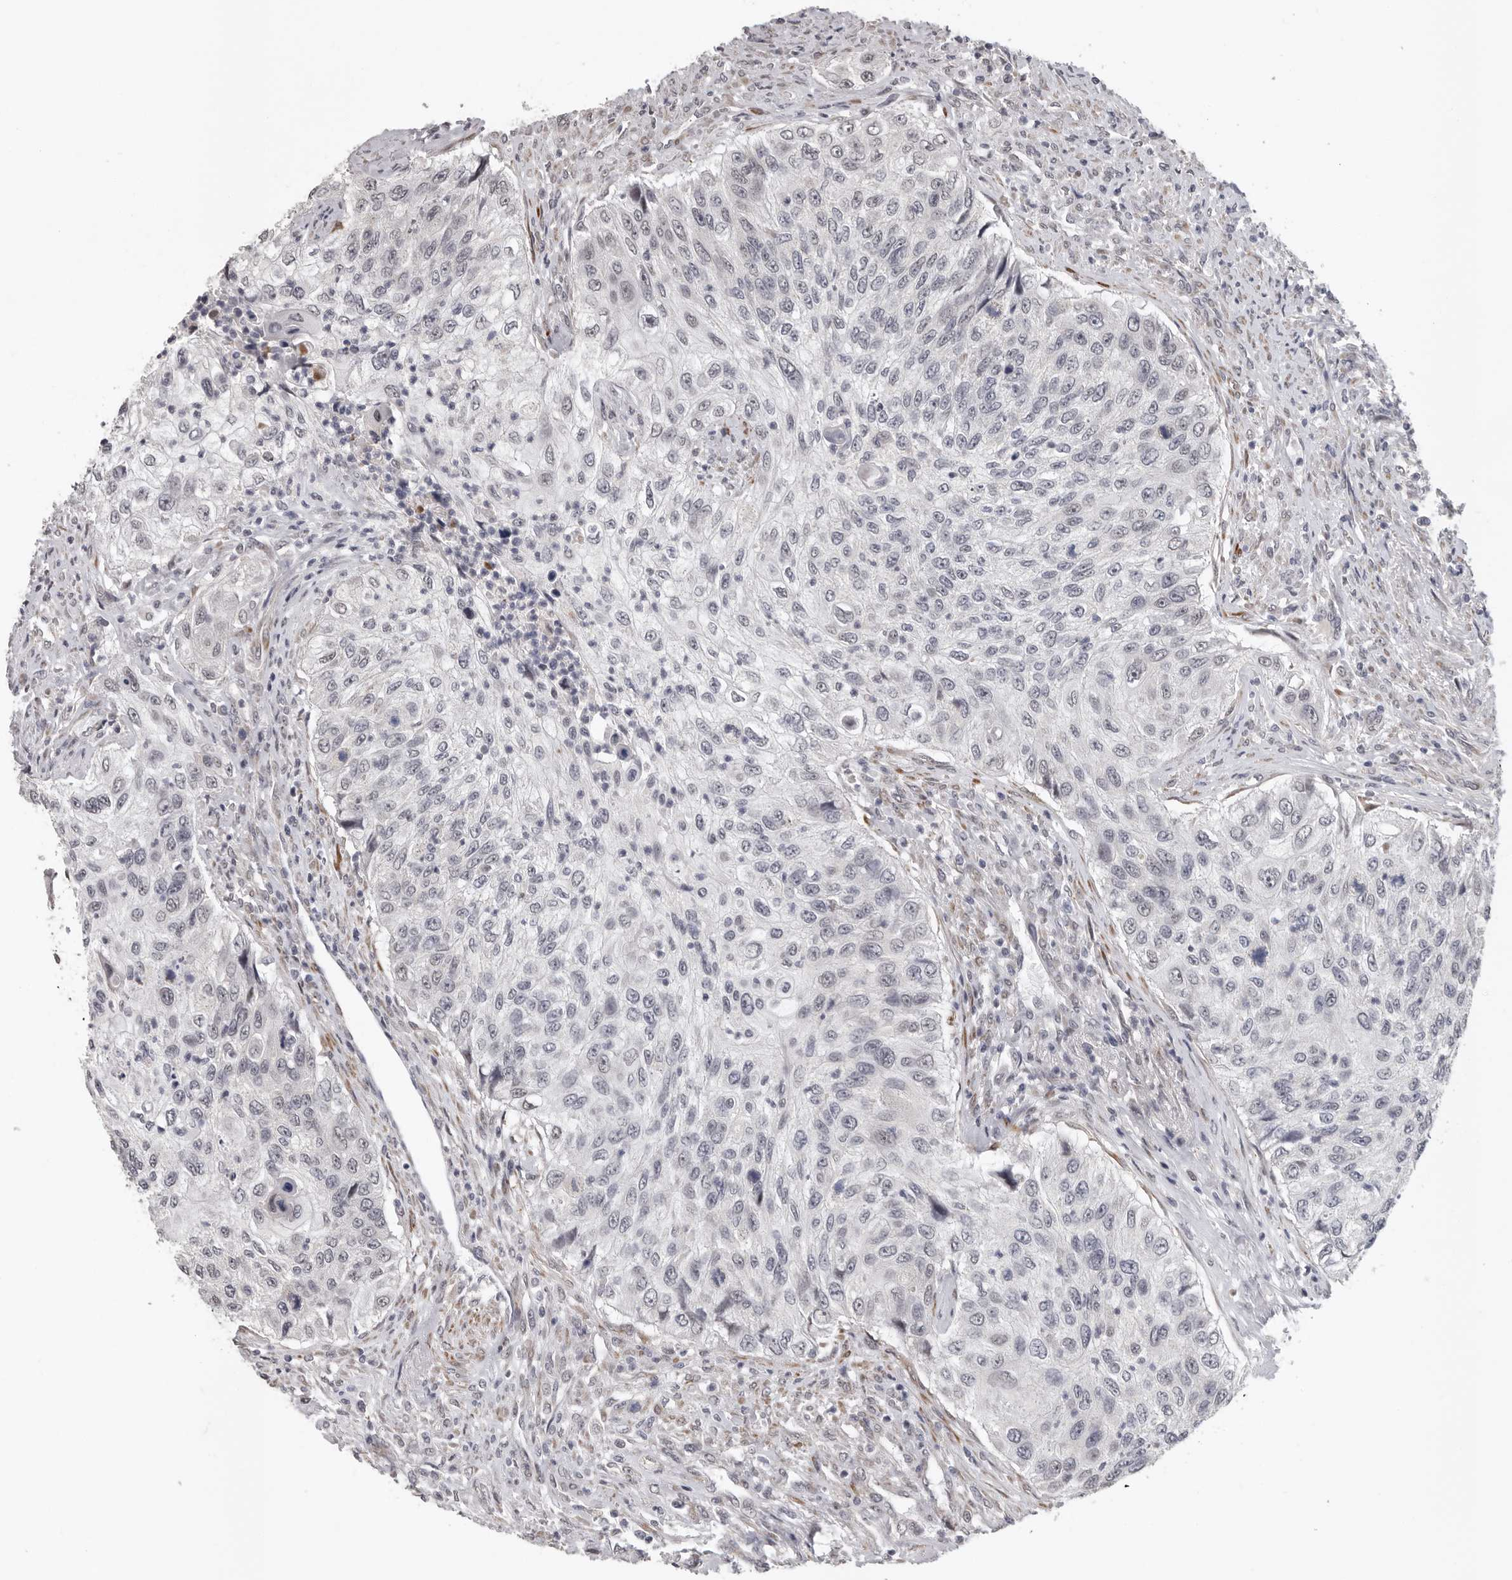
{"staining": {"intensity": "negative", "quantity": "none", "location": "none"}, "tissue": "urothelial cancer", "cell_type": "Tumor cells", "image_type": "cancer", "snomed": [{"axis": "morphology", "description": "Urothelial carcinoma, High grade"}, {"axis": "topography", "description": "Urinary bladder"}], "caption": "This is a photomicrograph of IHC staining of urothelial cancer, which shows no staining in tumor cells.", "gene": "RALGPS2", "patient": {"sex": "female", "age": 60}}